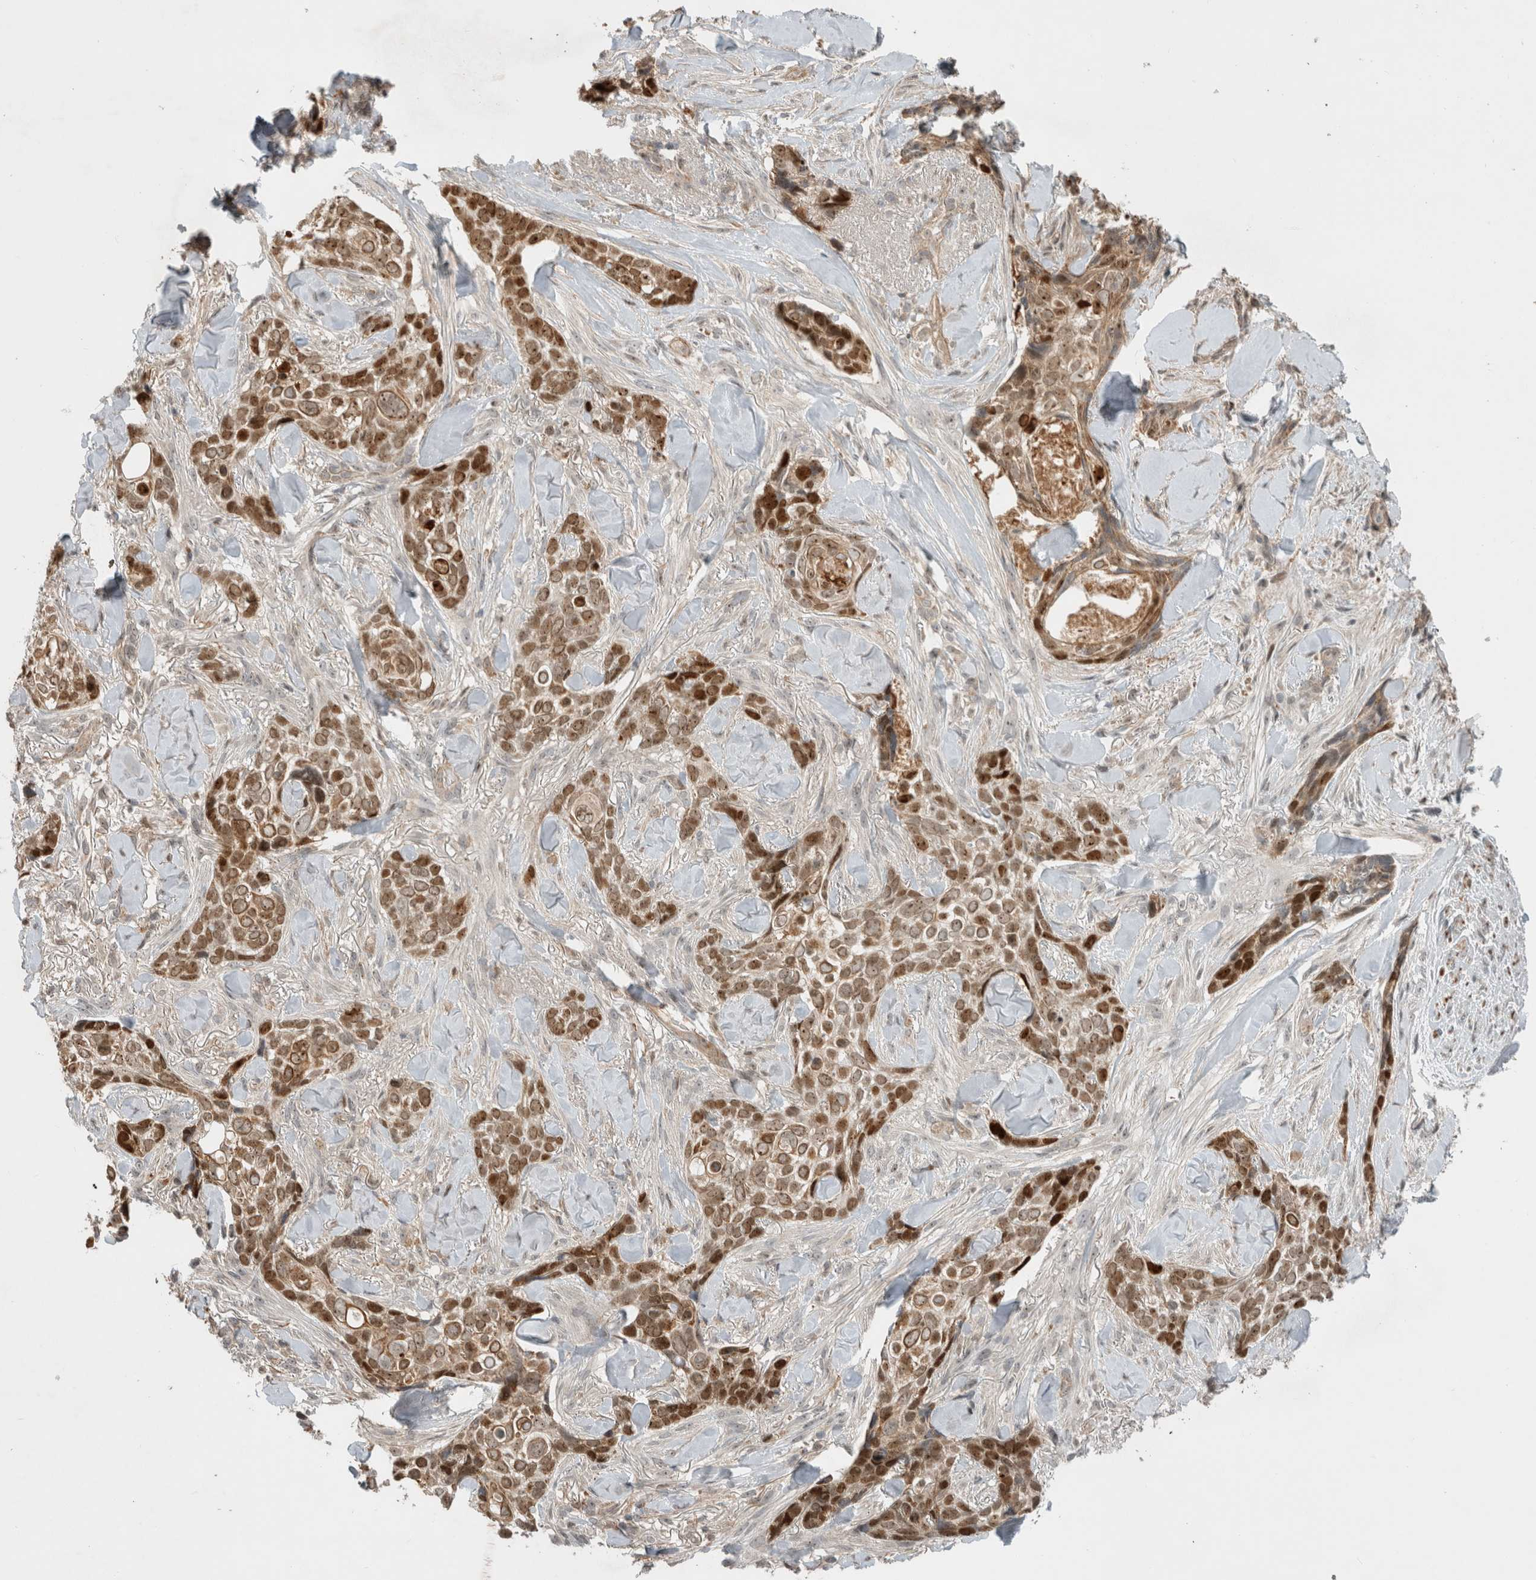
{"staining": {"intensity": "moderate", "quantity": ">75%", "location": "cytoplasmic/membranous,nuclear"}, "tissue": "skin cancer", "cell_type": "Tumor cells", "image_type": "cancer", "snomed": [{"axis": "morphology", "description": "Basal cell carcinoma"}, {"axis": "topography", "description": "Skin"}], "caption": "Immunohistochemistry (IHC) of skin basal cell carcinoma displays medium levels of moderate cytoplasmic/membranous and nuclear positivity in about >75% of tumor cells. (IHC, brightfield microscopy, high magnification).", "gene": "INSRR", "patient": {"sex": "female", "age": 82}}